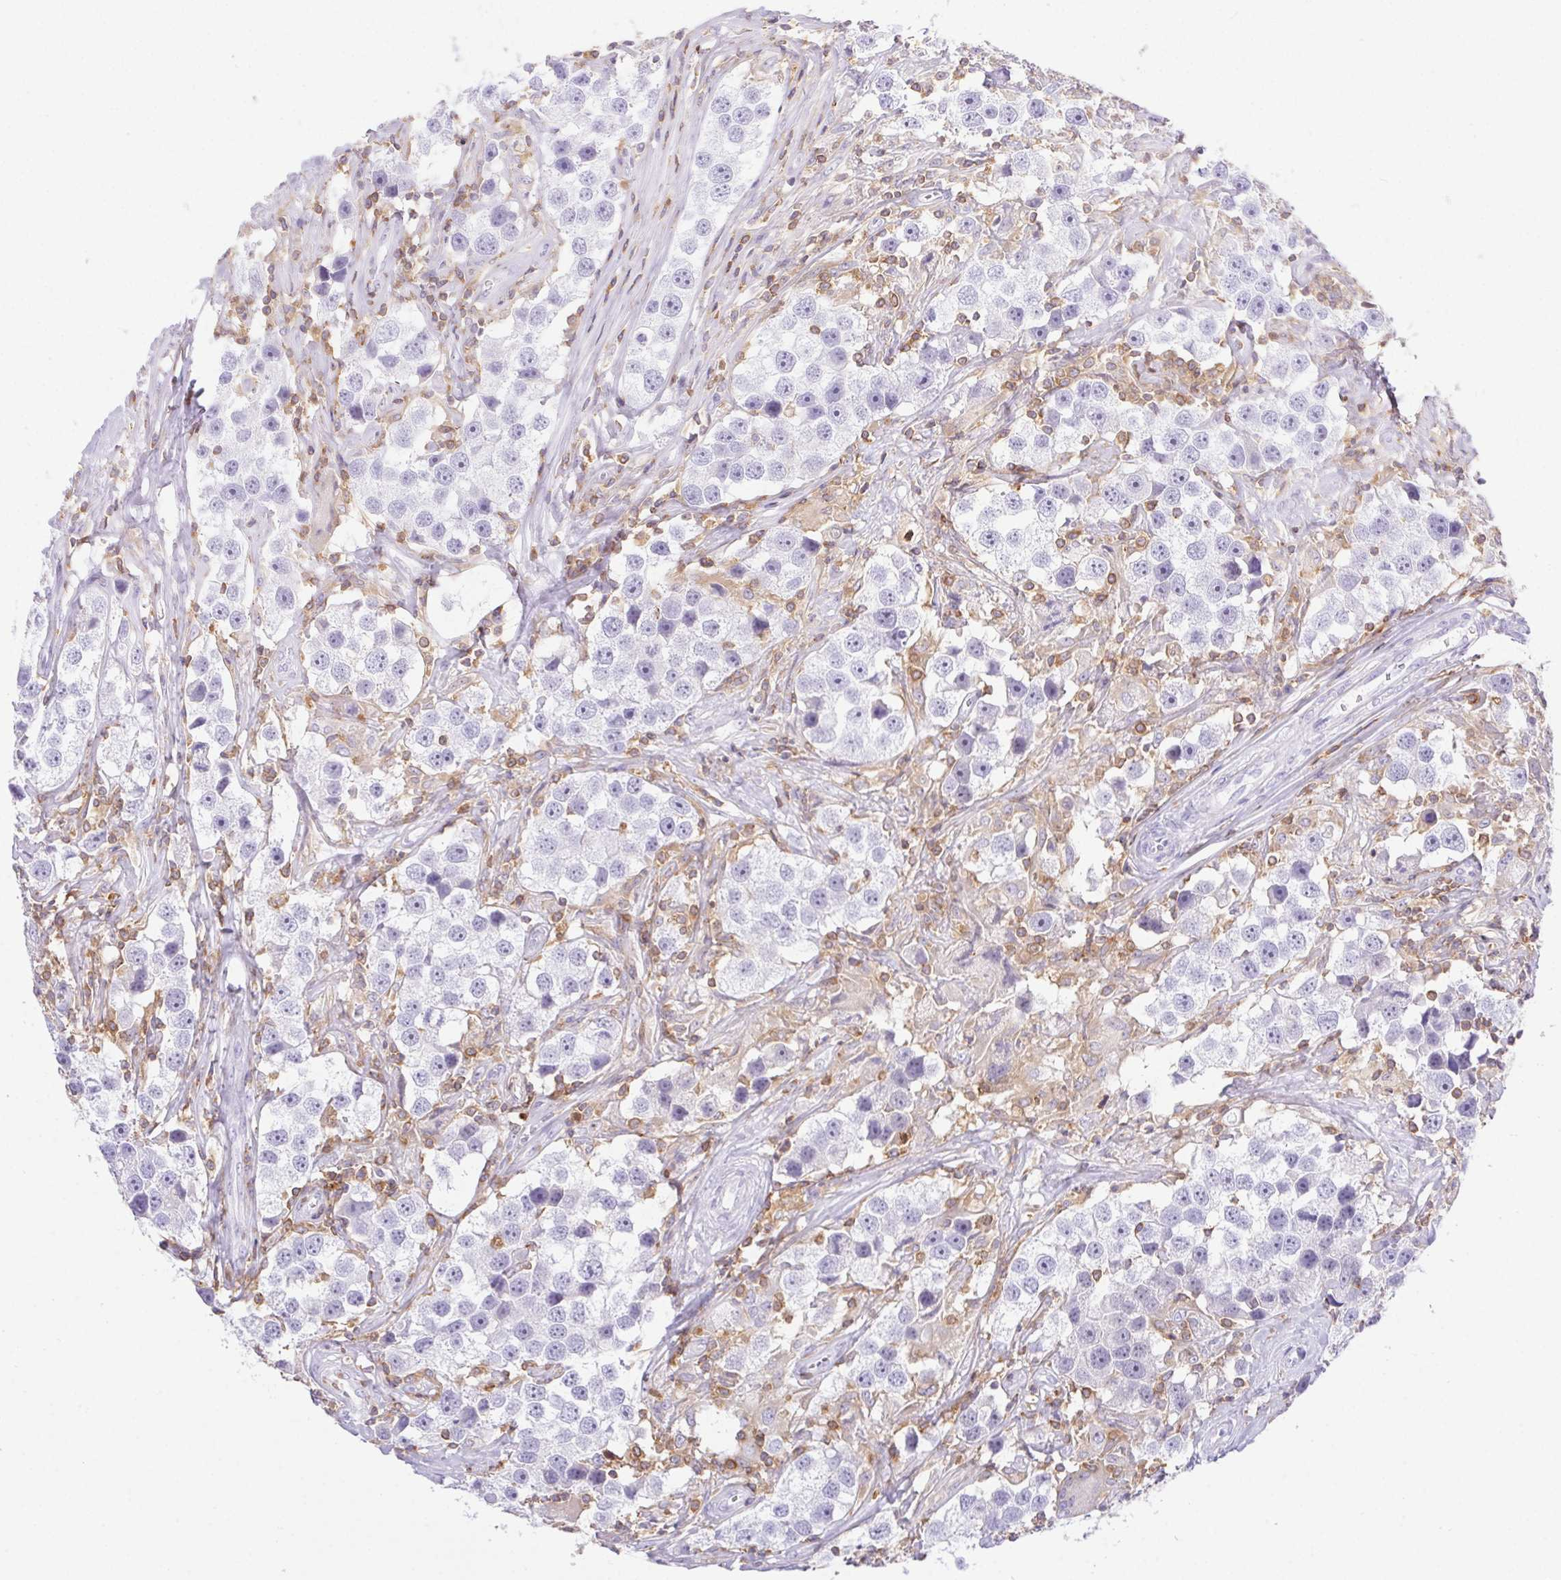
{"staining": {"intensity": "negative", "quantity": "none", "location": "none"}, "tissue": "testis cancer", "cell_type": "Tumor cells", "image_type": "cancer", "snomed": [{"axis": "morphology", "description": "Seminoma, NOS"}, {"axis": "topography", "description": "Testis"}], "caption": "Human seminoma (testis) stained for a protein using immunohistochemistry (IHC) reveals no positivity in tumor cells.", "gene": "APBB1IP", "patient": {"sex": "male", "age": 49}}